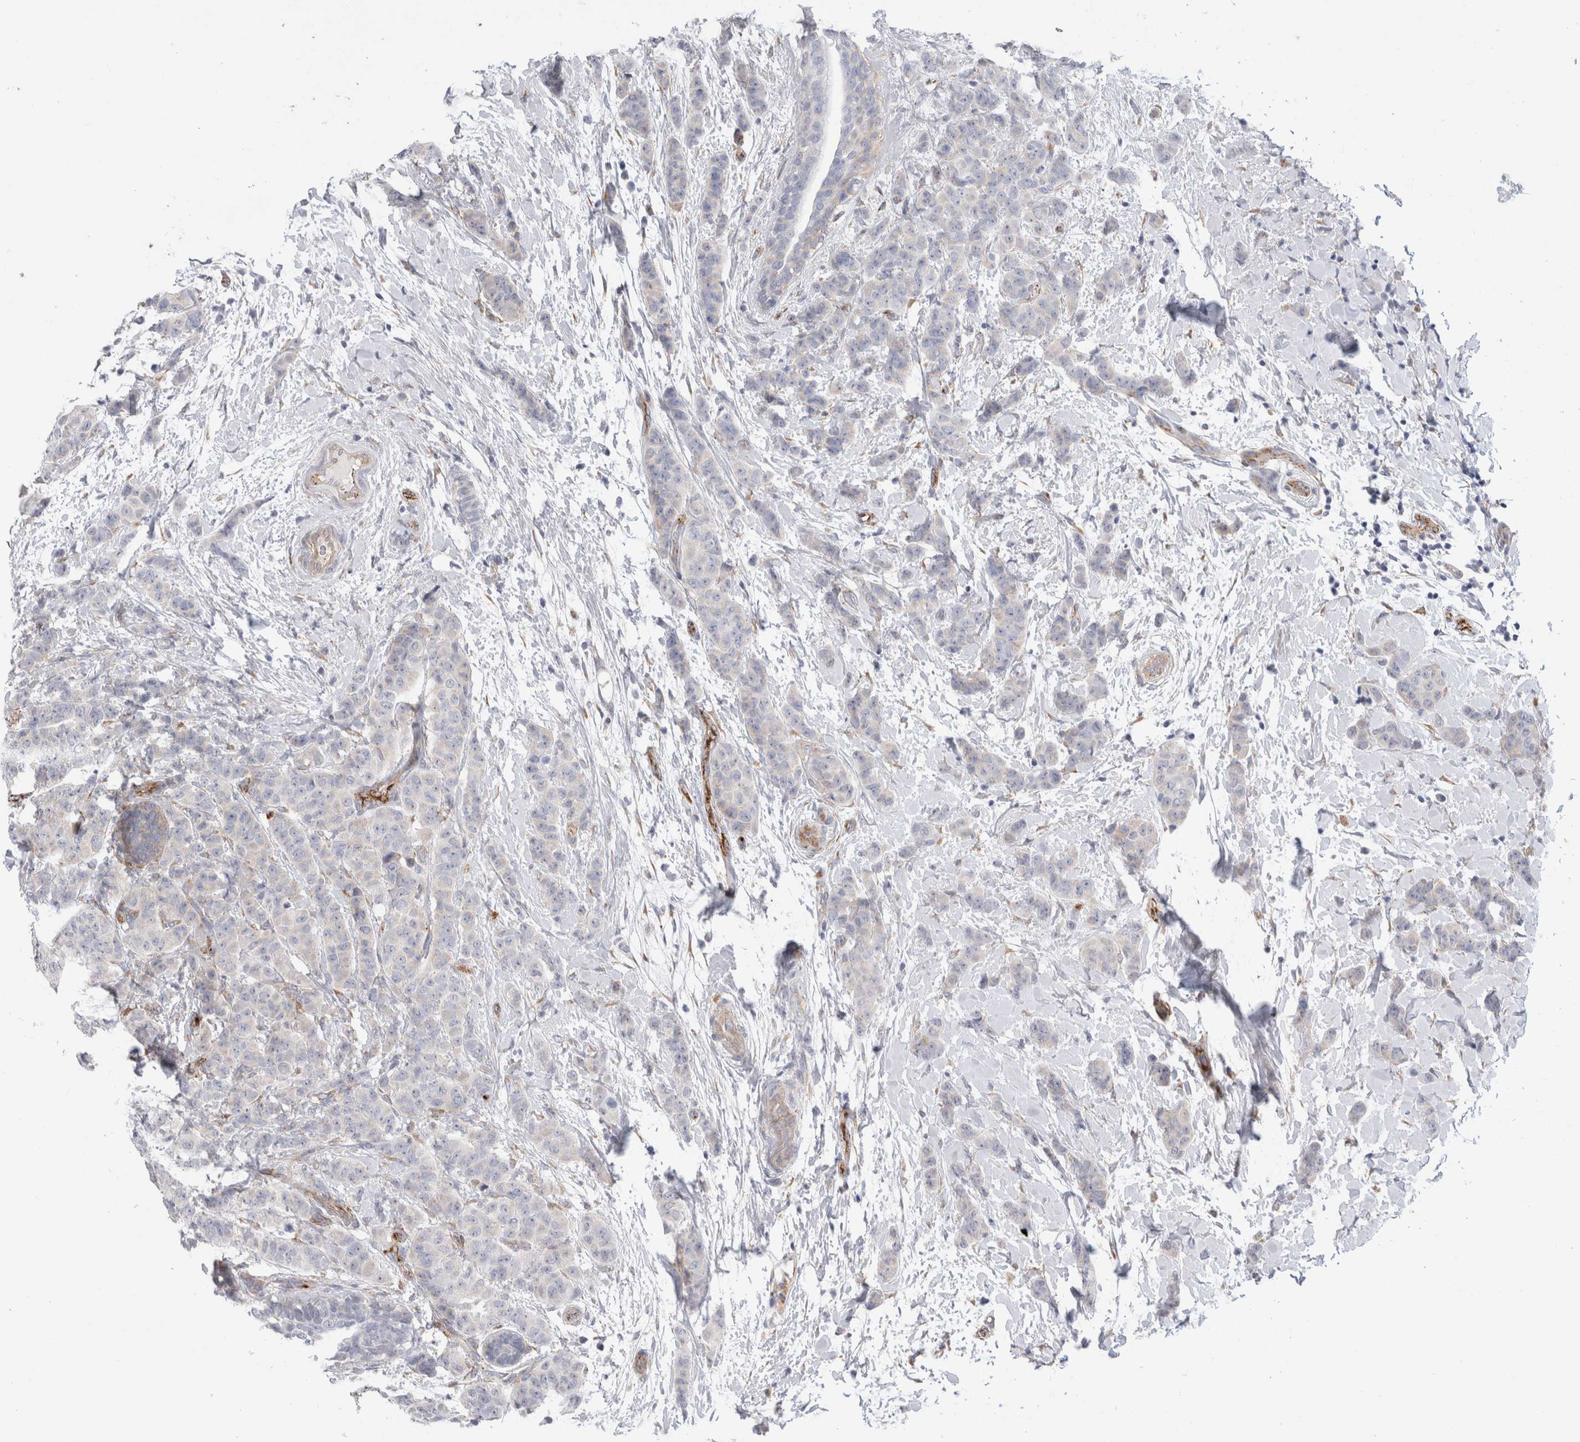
{"staining": {"intensity": "negative", "quantity": "none", "location": "none"}, "tissue": "breast cancer", "cell_type": "Tumor cells", "image_type": "cancer", "snomed": [{"axis": "morphology", "description": "Normal tissue, NOS"}, {"axis": "morphology", "description": "Duct carcinoma"}, {"axis": "topography", "description": "Breast"}], "caption": "Immunohistochemical staining of invasive ductal carcinoma (breast) demonstrates no significant expression in tumor cells.", "gene": "CNPY4", "patient": {"sex": "female", "age": 40}}